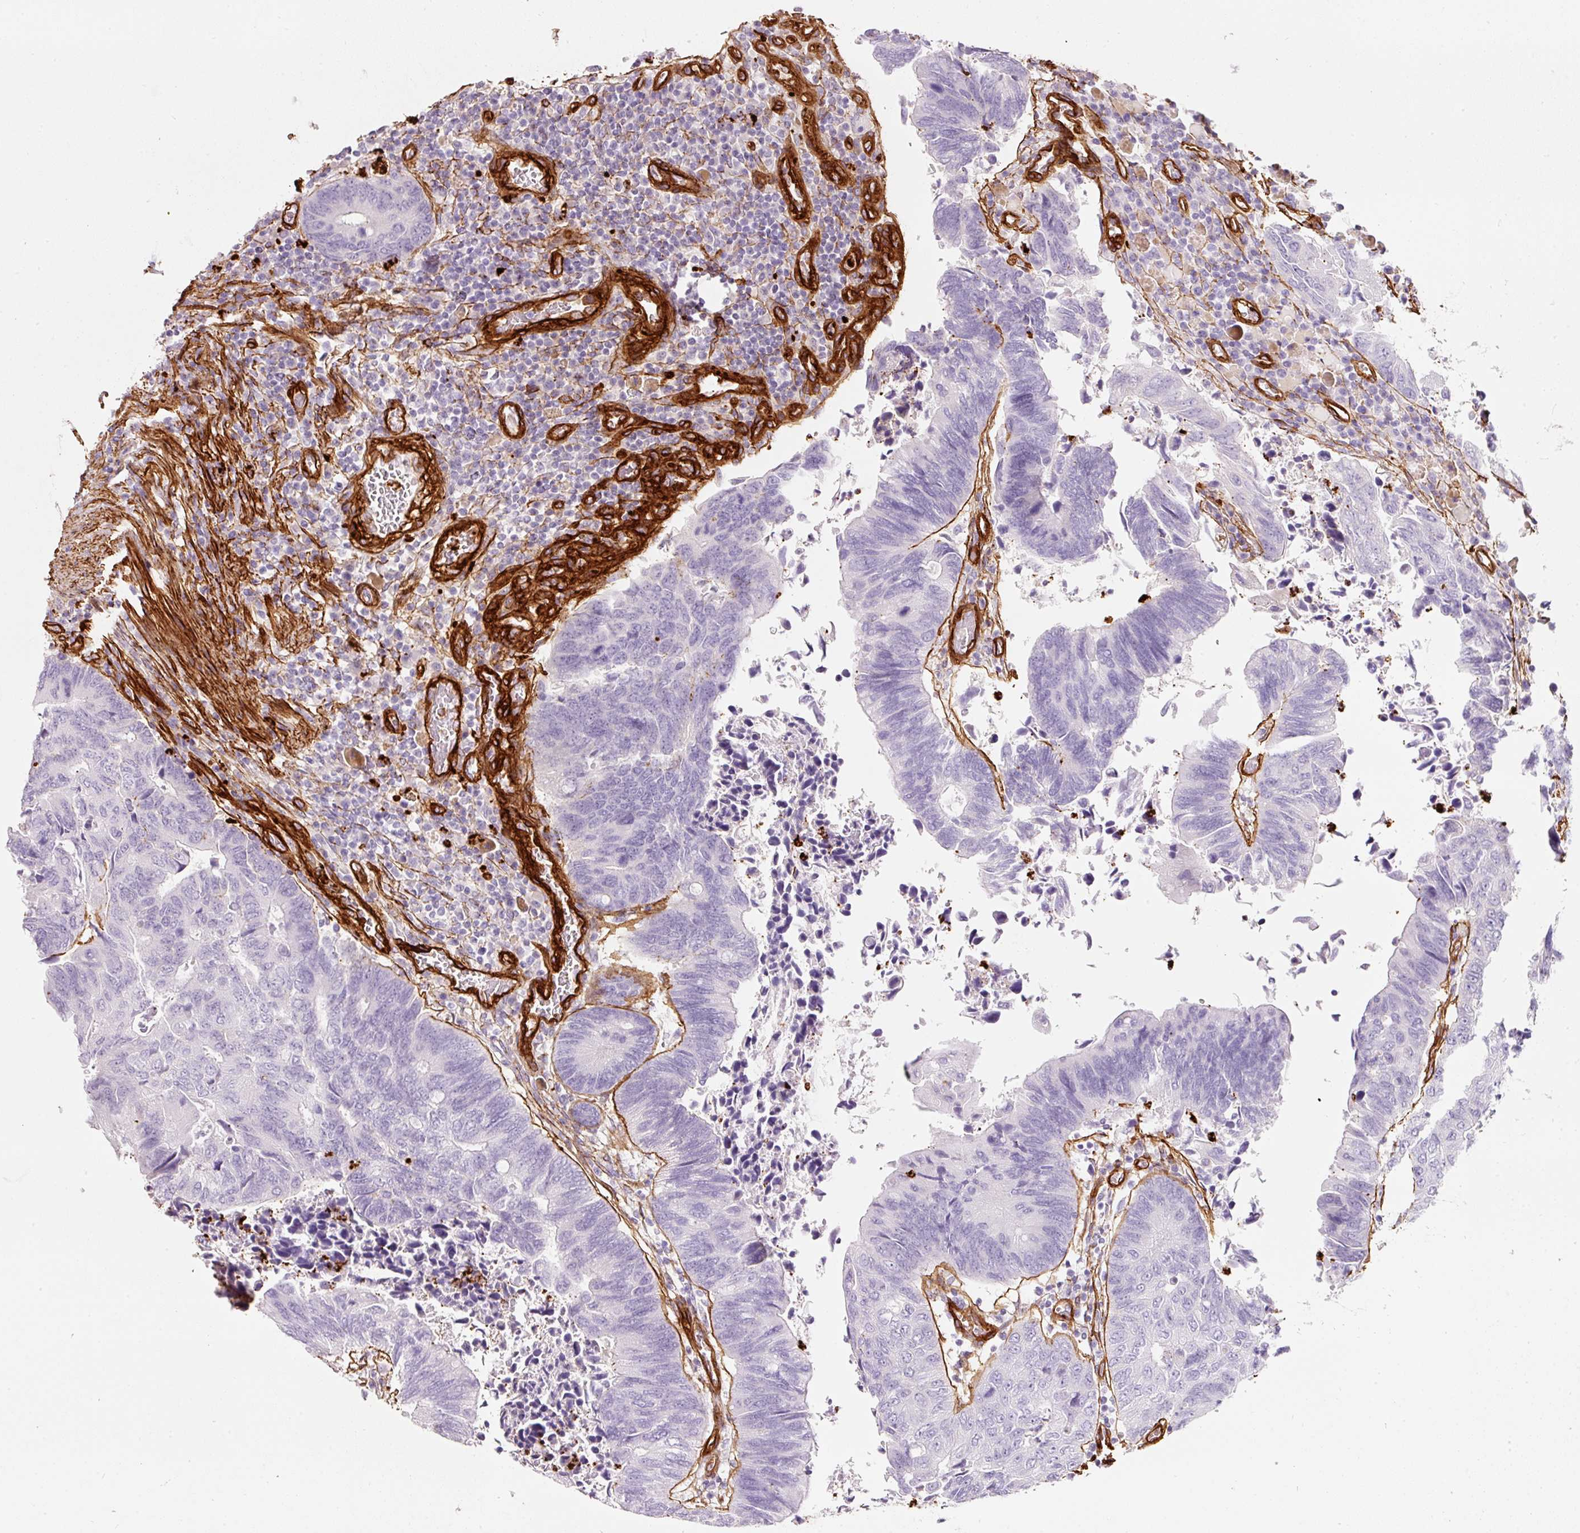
{"staining": {"intensity": "negative", "quantity": "none", "location": "none"}, "tissue": "colorectal cancer", "cell_type": "Tumor cells", "image_type": "cancer", "snomed": [{"axis": "morphology", "description": "Adenocarcinoma, NOS"}, {"axis": "topography", "description": "Colon"}], "caption": "The immunohistochemistry (IHC) histopathology image has no significant positivity in tumor cells of colorectal cancer (adenocarcinoma) tissue. (DAB (3,3'-diaminobenzidine) immunohistochemistry visualized using brightfield microscopy, high magnification).", "gene": "LOXL4", "patient": {"sex": "male", "age": 87}}